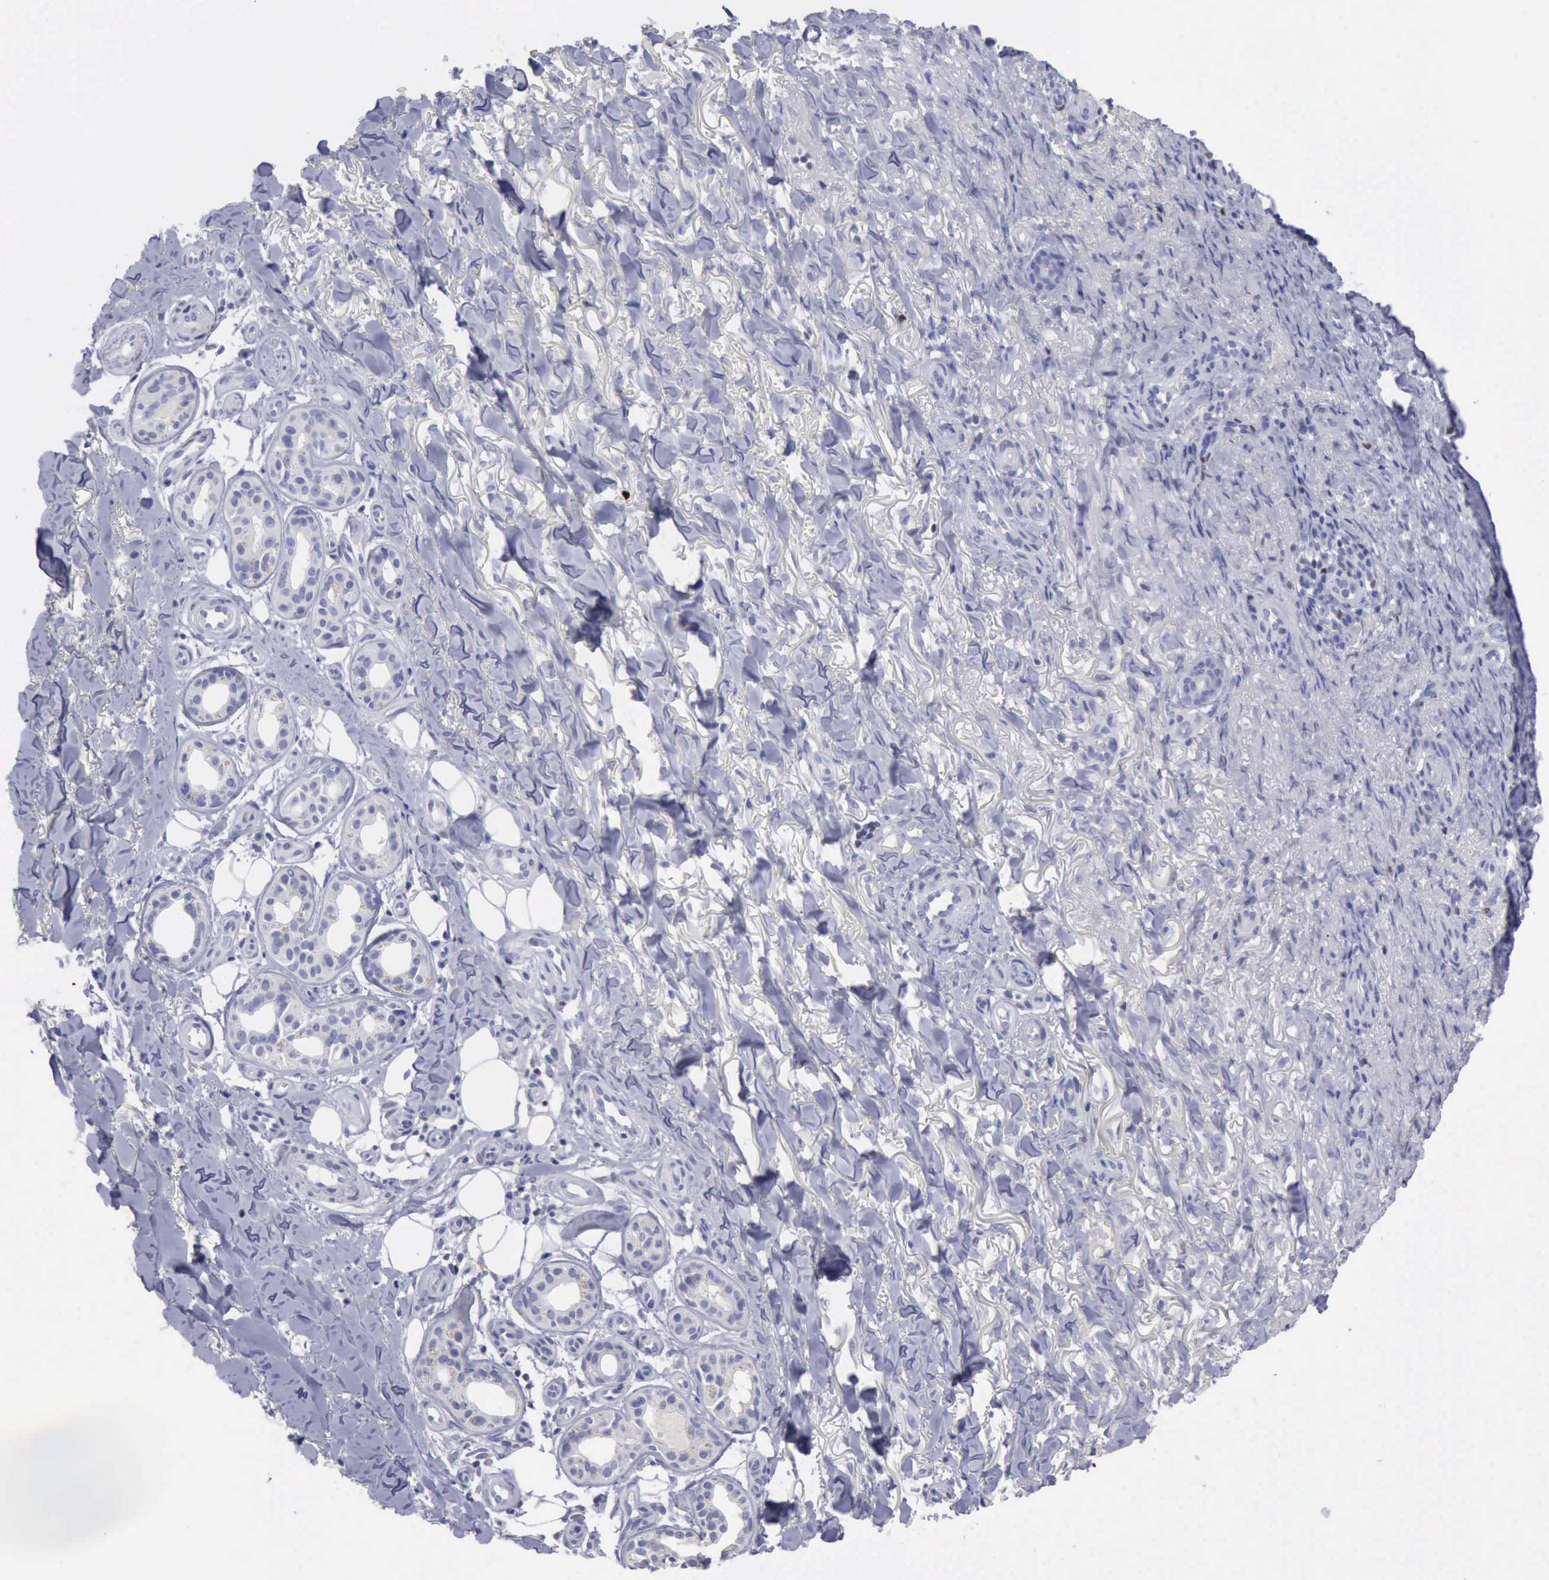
{"staining": {"intensity": "negative", "quantity": "none", "location": "none"}, "tissue": "skin cancer", "cell_type": "Tumor cells", "image_type": "cancer", "snomed": [{"axis": "morphology", "description": "Basal cell carcinoma"}, {"axis": "topography", "description": "Skin"}], "caption": "Skin cancer (basal cell carcinoma) was stained to show a protein in brown. There is no significant expression in tumor cells. (DAB immunohistochemistry visualized using brightfield microscopy, high magnification).", "gene": "SATB2", "patient": {"sex": "male", "age": 81}}